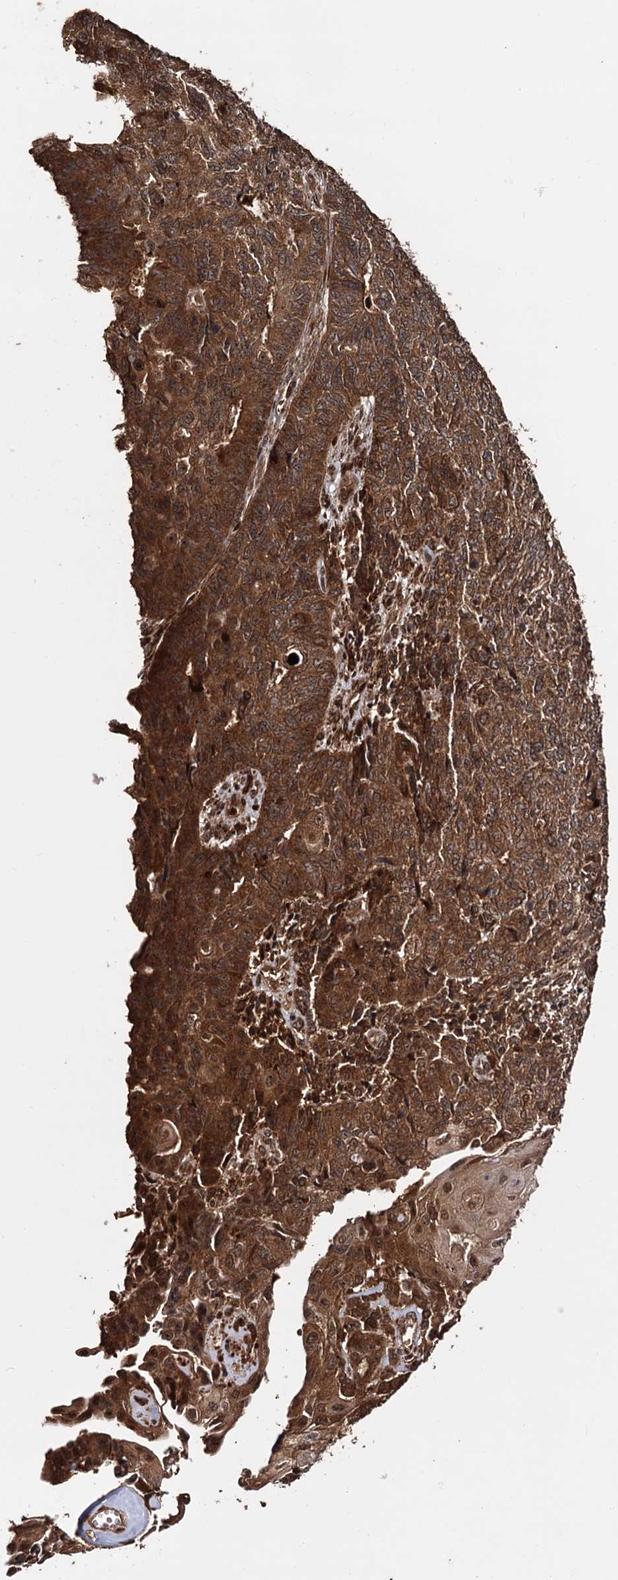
{"staining": {"intensity": "moderate", "quantity": ">75%", "location": "cytoplasmic/membranous,nuclear"}, "tissue": "endometrial cancer", "cell_type": "Tumor cells", "image_type": "cancer", "snomed": [{"axis": "morphology", "description": "Adenocarcinoma, NOS"}, {"axis": "topography", "description": "Endometrium"}], "caption": "Protein staining of endometrial adenocarcinoma tissue reveals moderate cytoplasmic/membranous and nuclear positivity in about >75% of tumor cells.", "gene": "PIGB", "patient": {"sex": "female", "age": 32}}